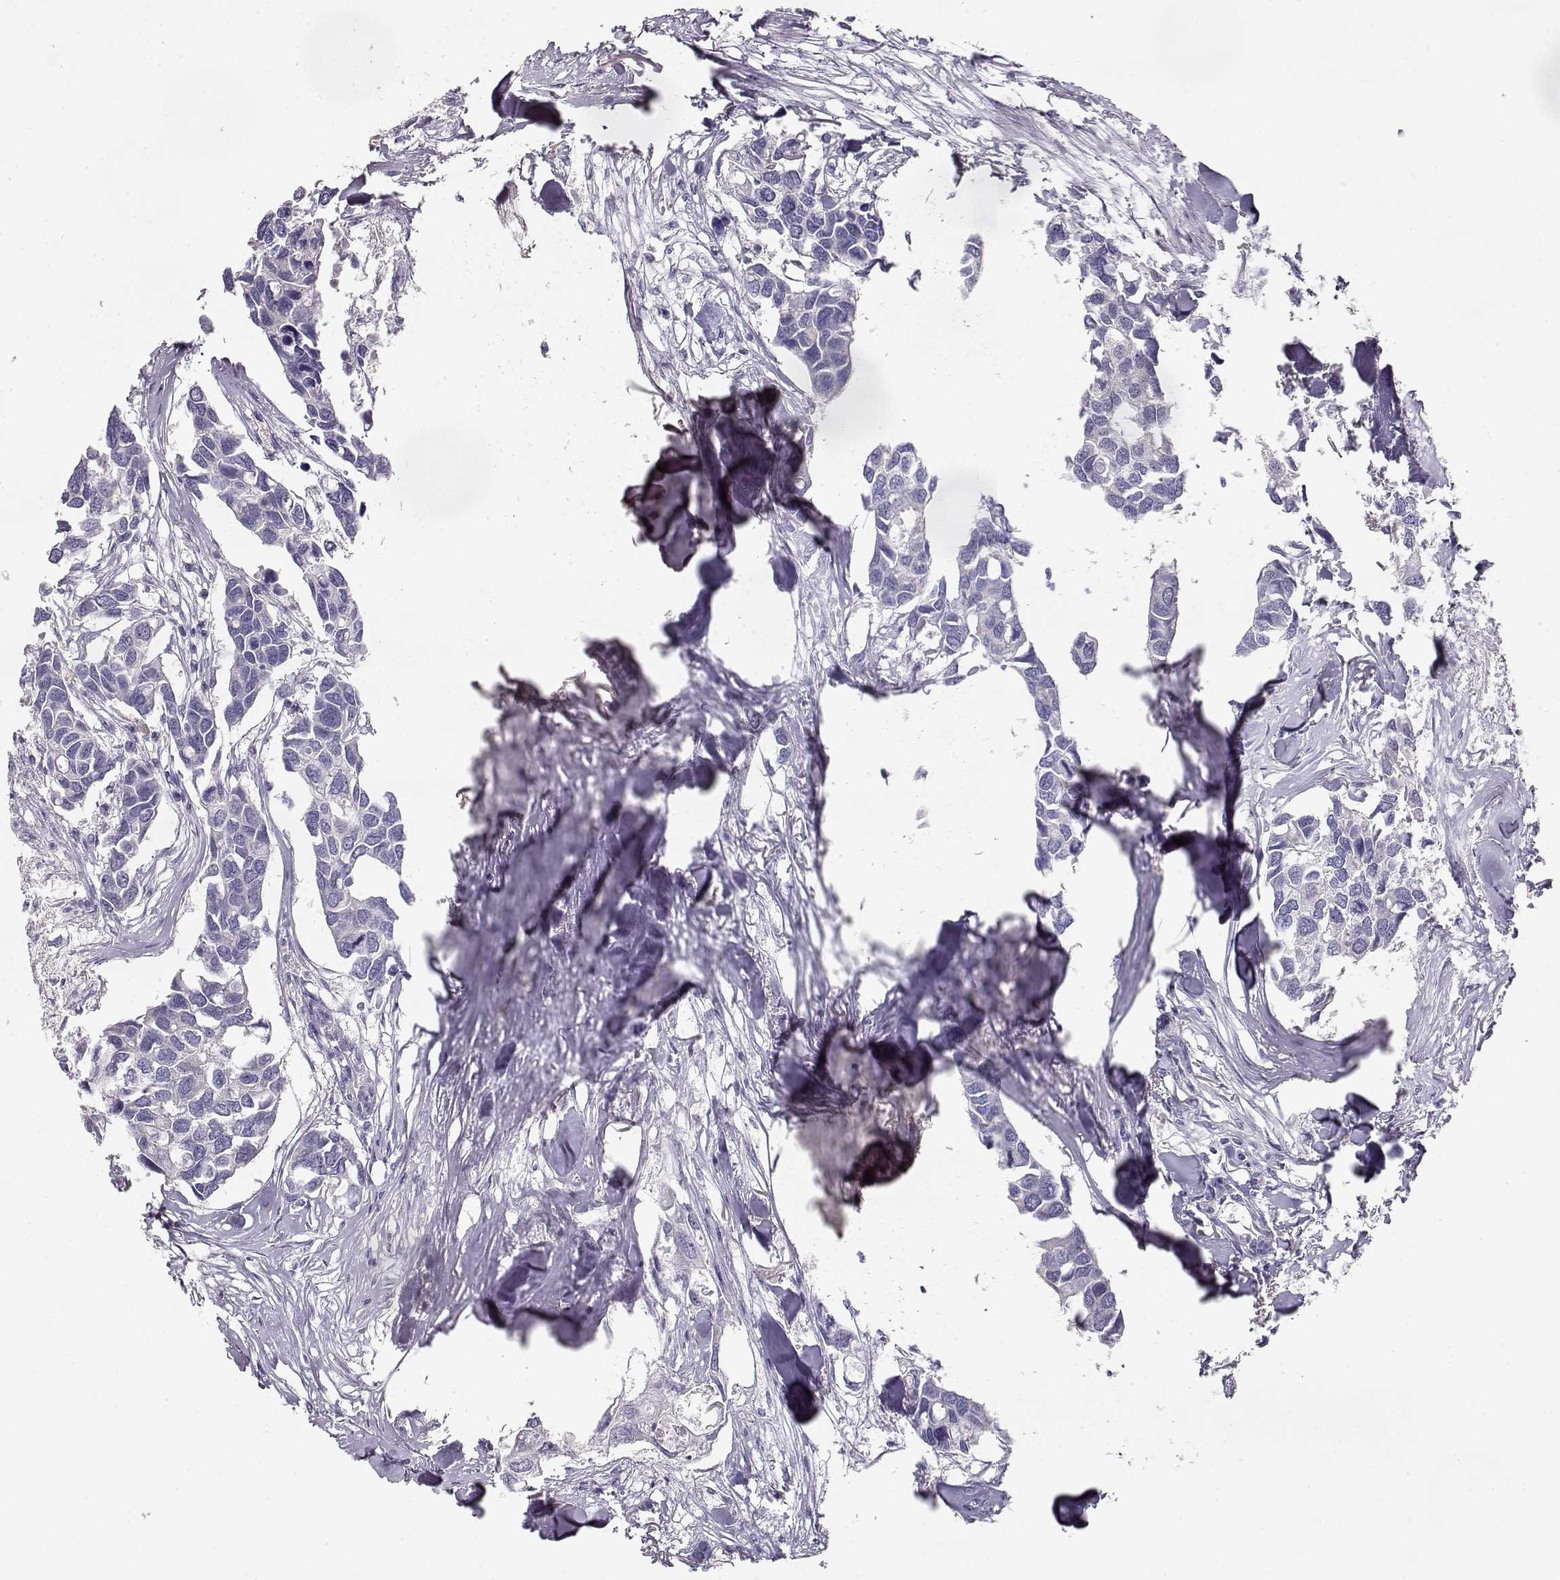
{"staining": {"intensity": "negative", "quantity": "none", "location": "none"}, "tissue": "breast cancer", "cell_type": "Tumor cells", "image_type": "cancer", "snomed": [{"axis": "morphology", "description": "Duct carcinoma"}, {"axis": "topography", "description": "Breast"}], "caption": "Tumor cells show no significant expression in breast invasive ductal carcinoma.", "gene": "GLIPR1L2", "patient": {"sex": "female", "age": 83}}